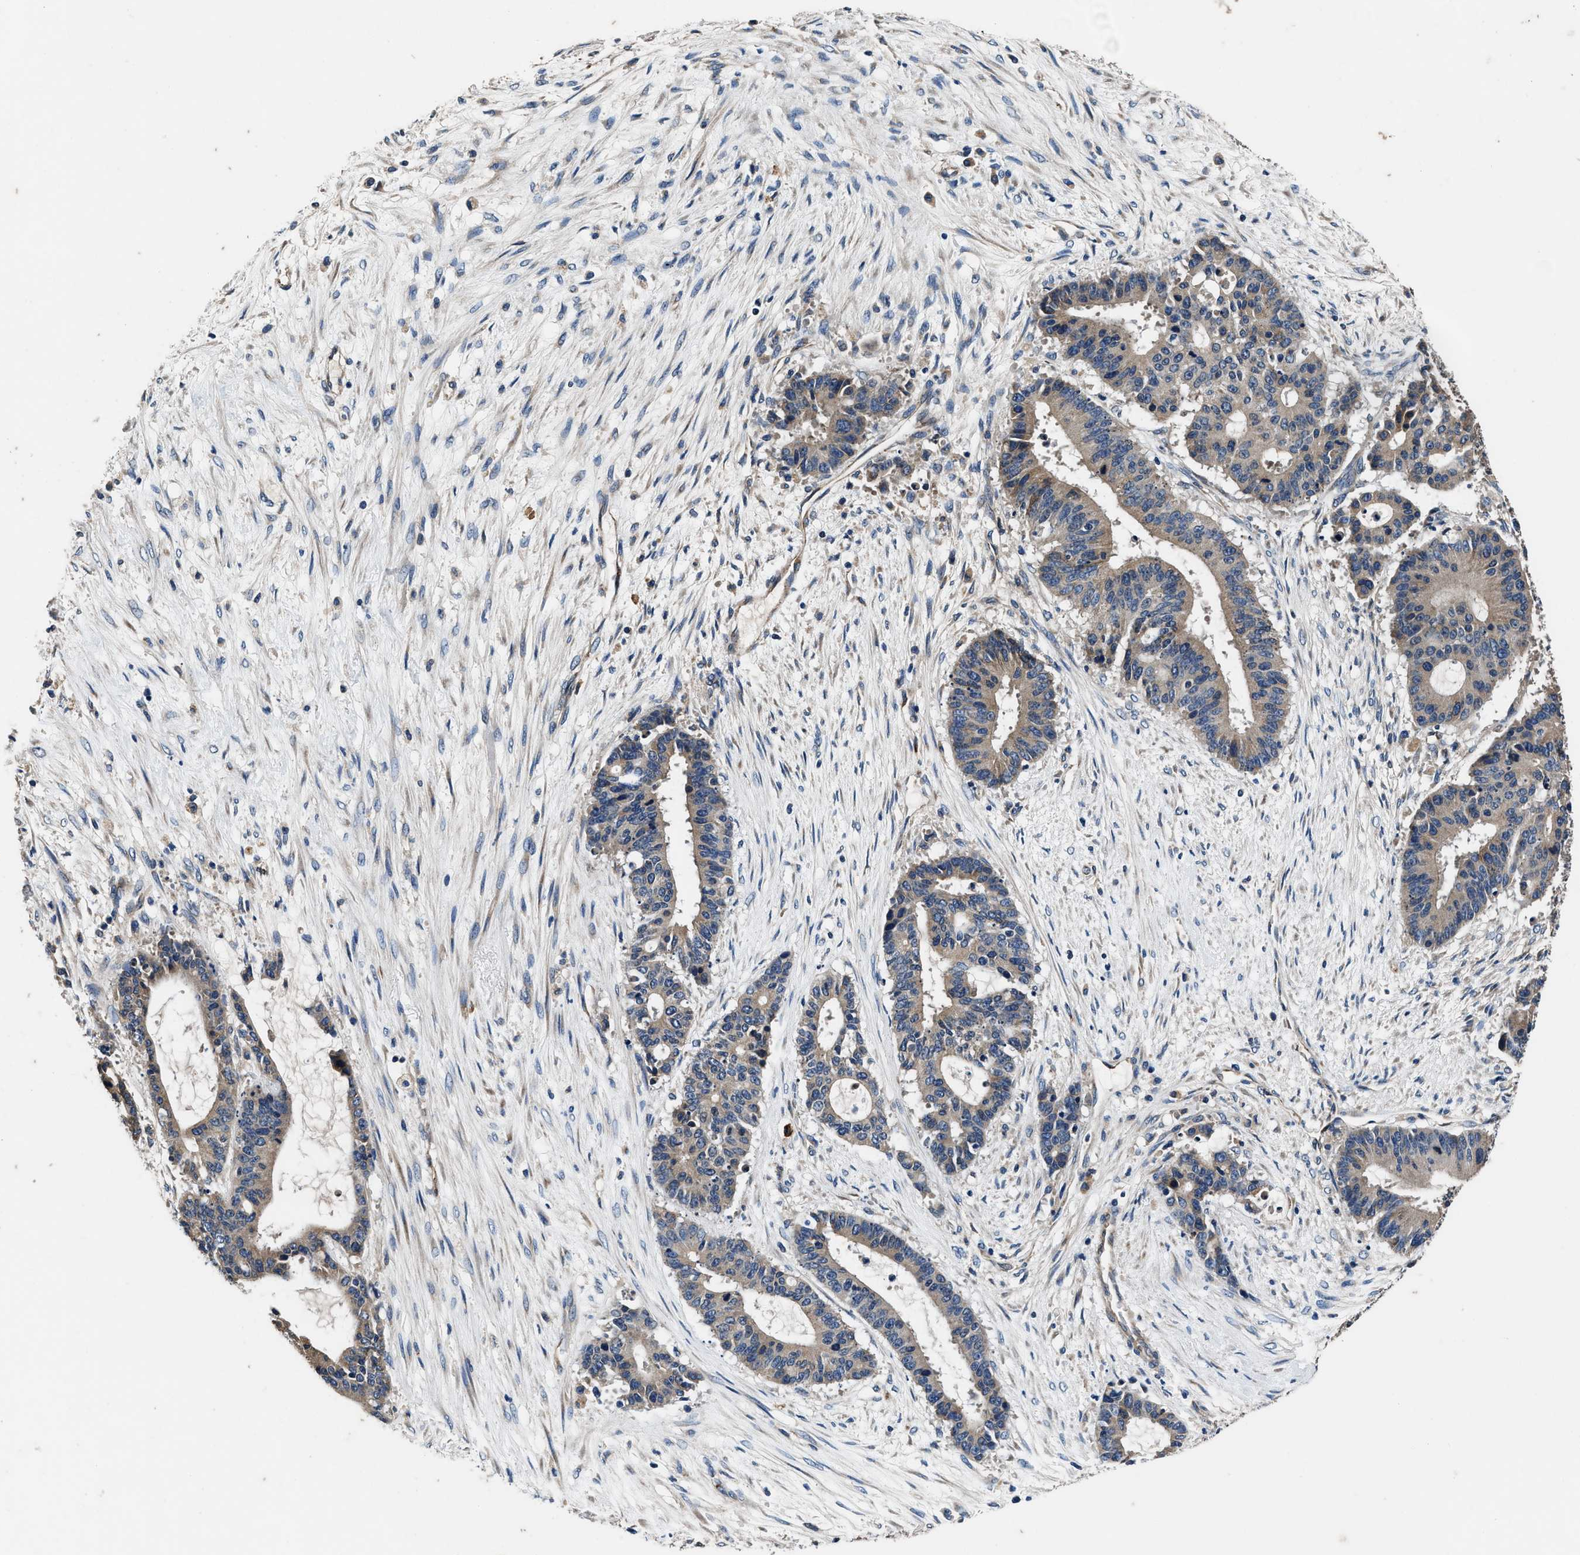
{"staining": {"intensity": "weak", "quantity": ">75%", "location": "cytoplasmic/membranous"}, "tissue": "liver cancer", "cell_type": "Tumor cells", "image_type": "cancer", "snomed": [{"axis": "morphology", "description": "Cholangiocarcinoma"}, {"axis": "topography", "description": "Liver"}], "caption": "Liver cancer stained with a protein marker shows weak staining in tumor cells.", "gene": "DHRS7B", "patient": {"sex": "female", "age": 73}}